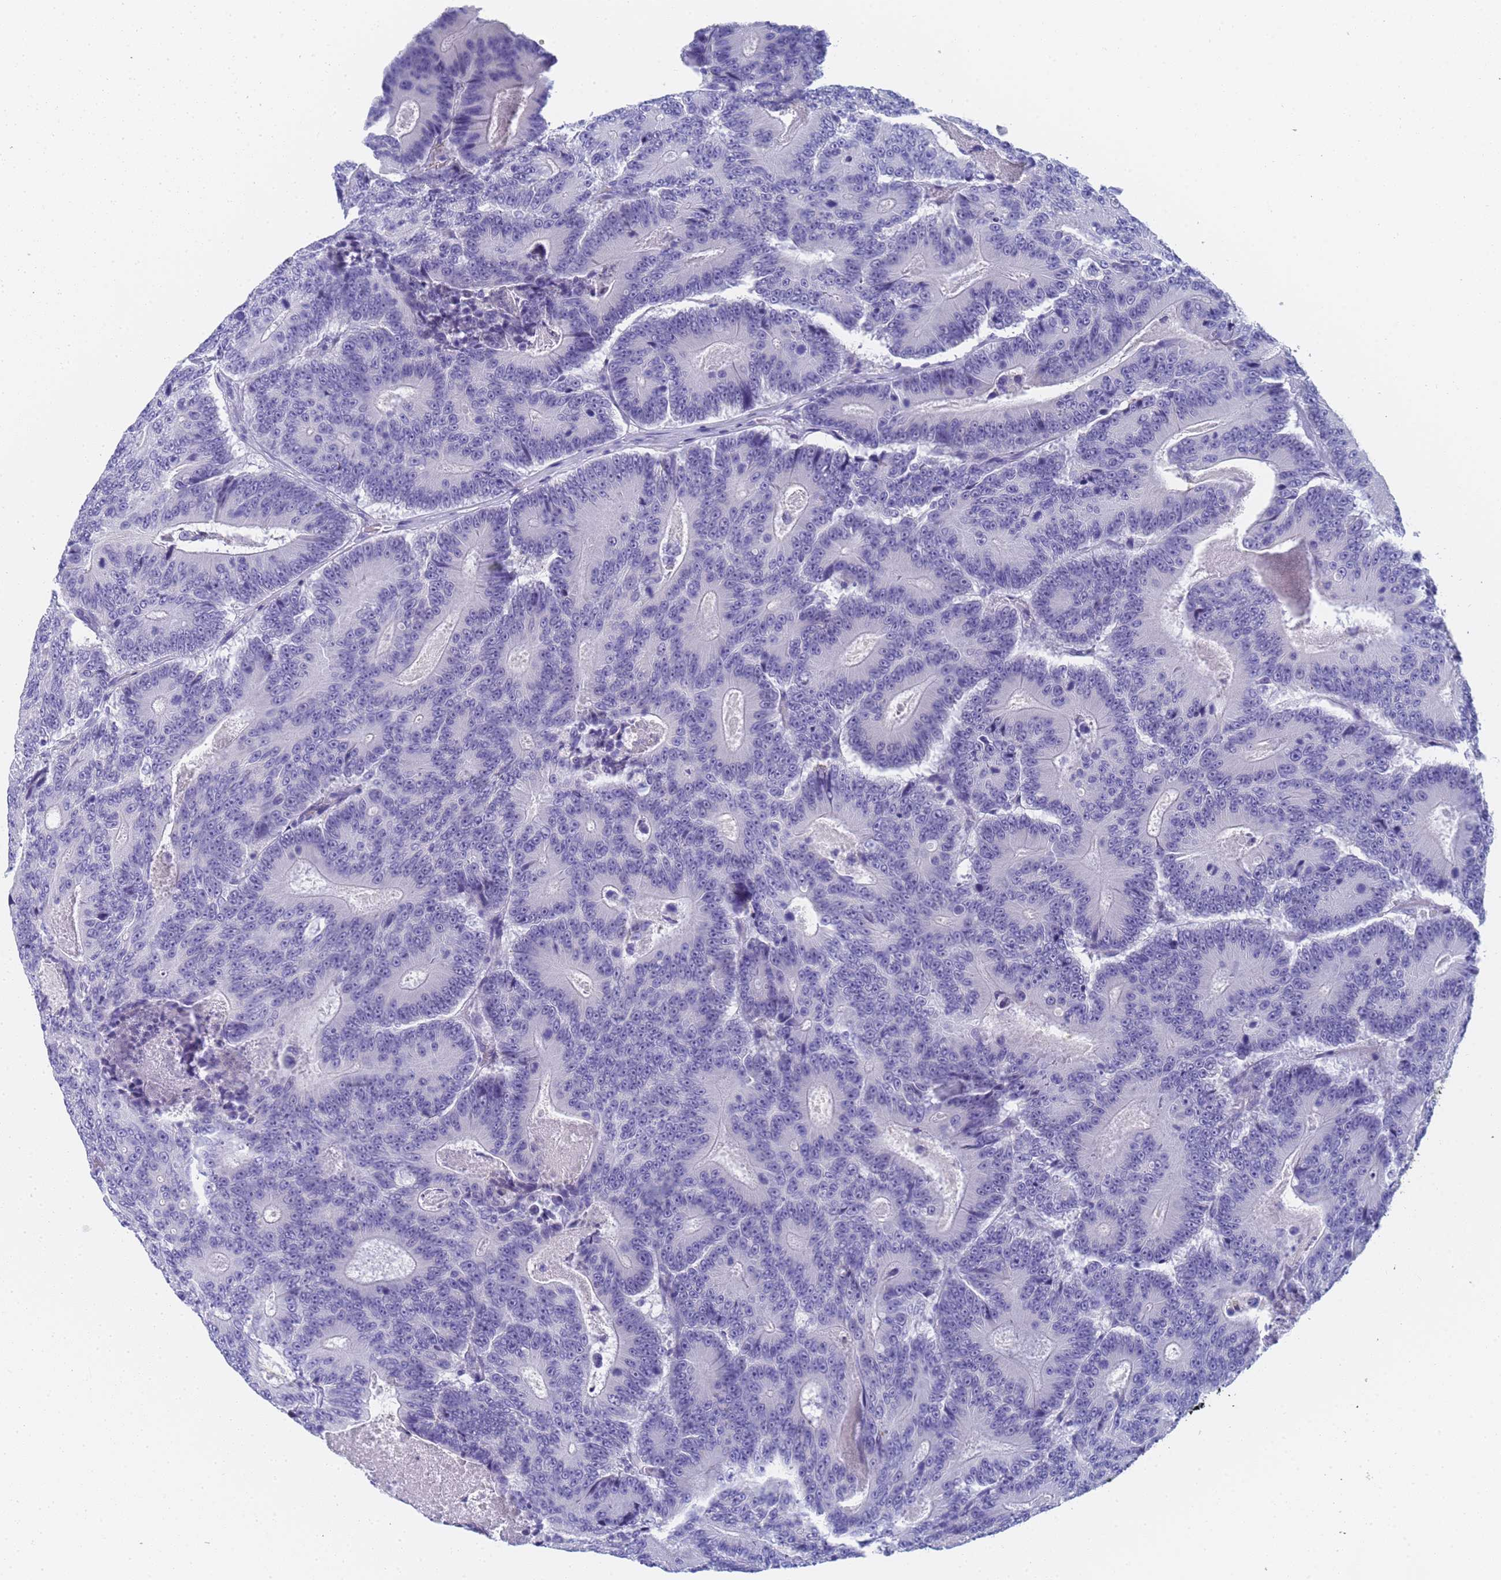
{"staining": {"intensity": "negative", "quantity": "none", "location": "none"}, "tissue": "colorectal cancer", "cell_type": "Tumor cells", "image_type": "cancer", "snomed": [{"axis": "morphology", "description": "Adenocarcinoma, NOS"}, {"axis": "topography", "description": "Colon"}], "caption": "Immunohistochemistry (IHC) of human colorectal cancer exhibits no expression in tumor cells. The staining is performed using DAB (3,3'-diaminobenzidine) brown chromogen with nuclei counter-stained in using hematoxylin.", "gene": "STATH", "patient": {"sex": "male", "age": 83}}